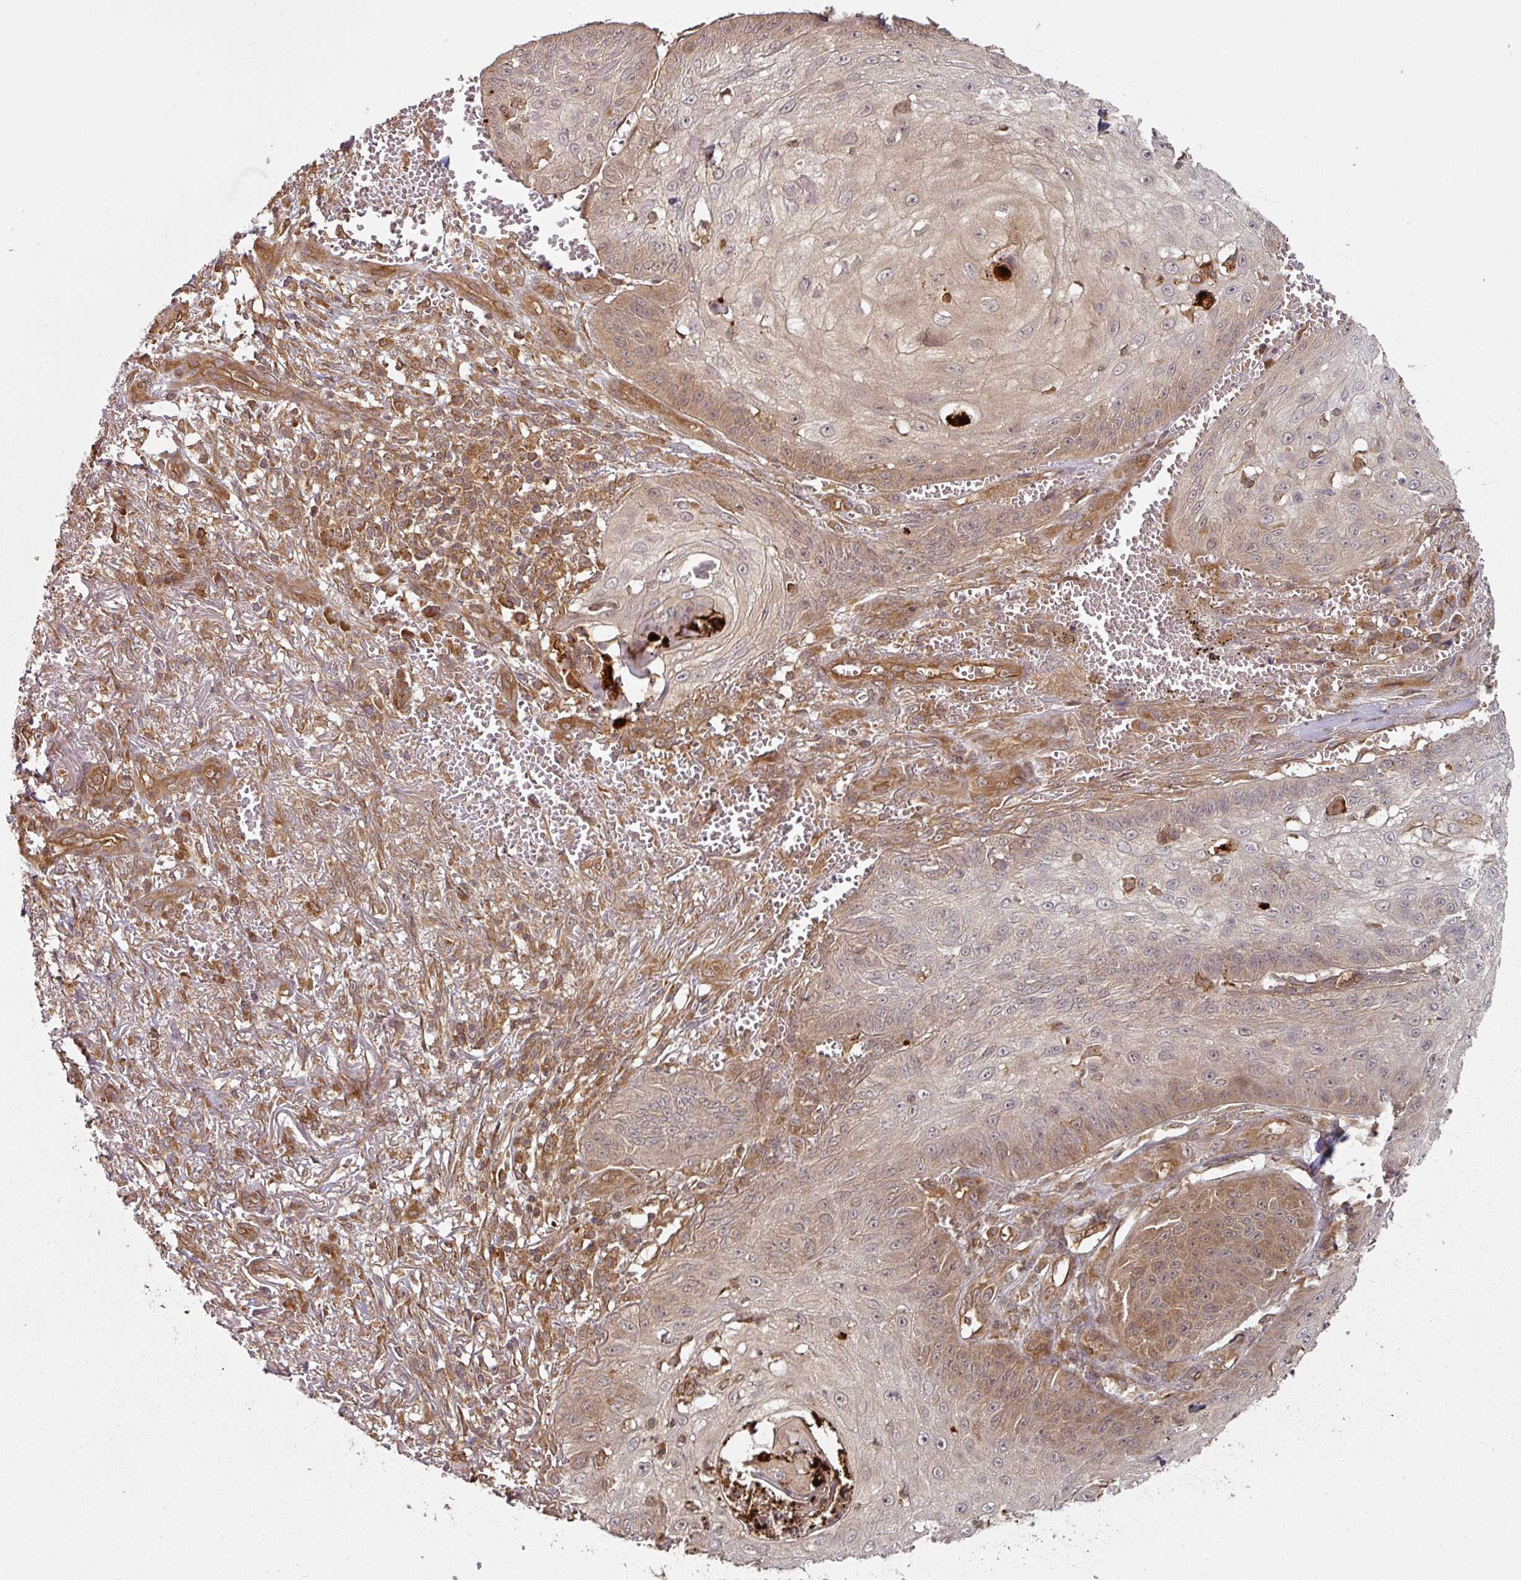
{"staining": {"intensity": "moderate", "quantity": "25%-75%", "location": "cytoplasmic/membranous"}, "tissue": "skin cancer", "cell_type": "Tumor cells", "image_type": "cancer", "snomed": [{"axis": "morphology", "description": "Squamous cell carcinoma, NOS"}, {"axis": "topography", "description": "Skin"}], "caption": "Protein expression analysis of skin cancer shows moderate cytoplasmic/membranous expression in approximately 25%-75% of tumor cells. (DAB = brown stain, brightfield microscopy at high magnification).", "gene": "EIF4EBP2", "patient": {"sex": "male", "age": 70}}